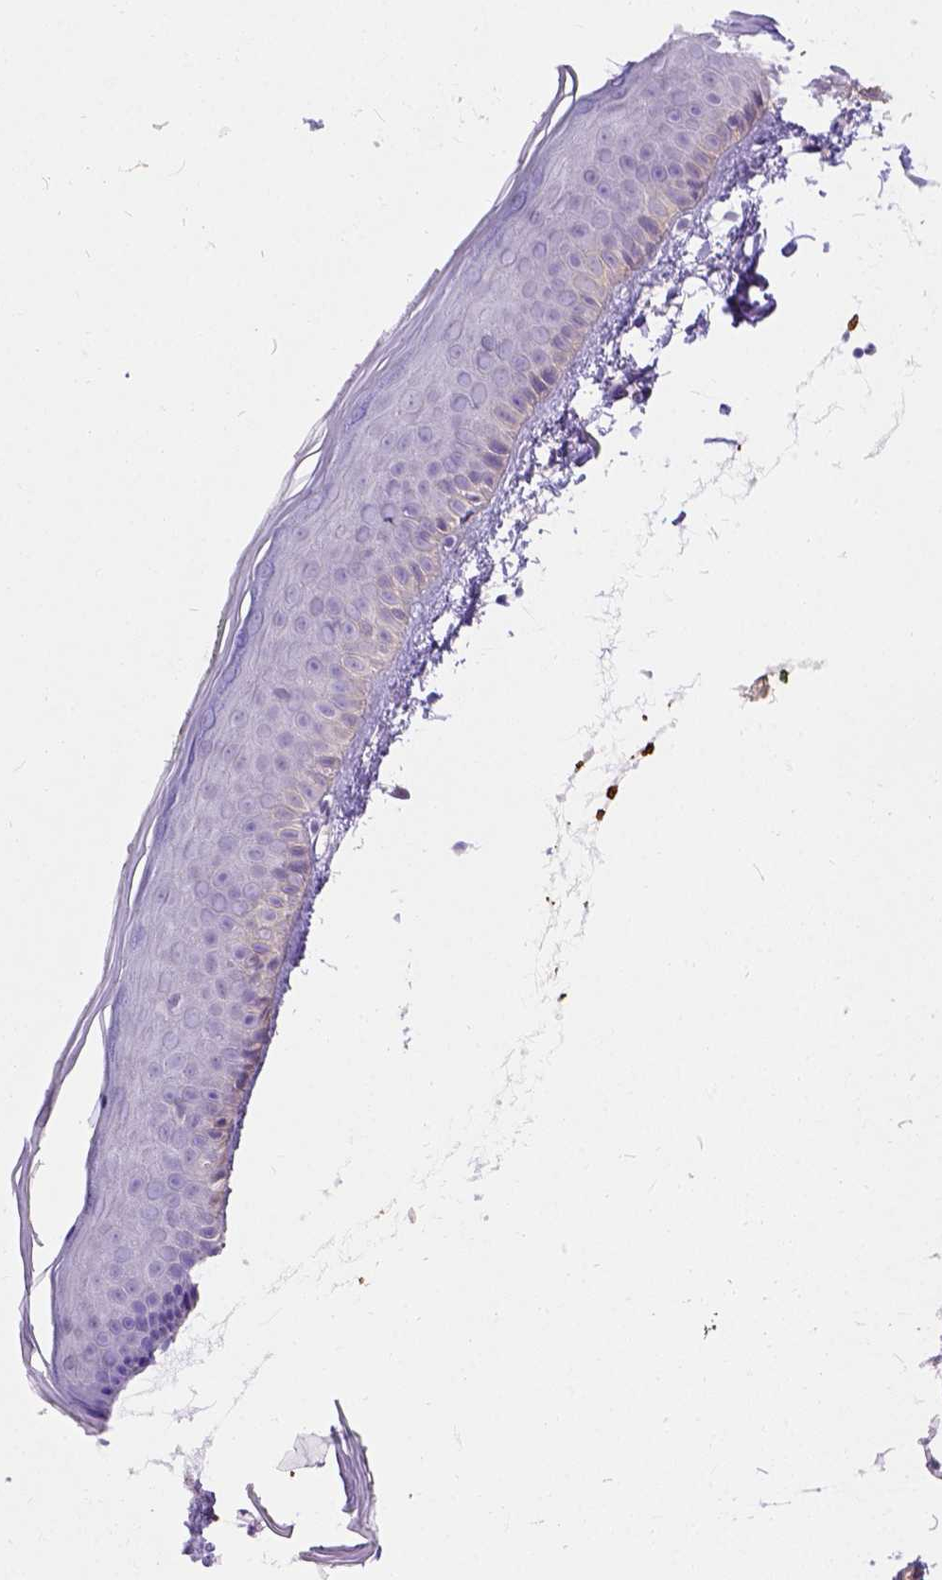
{"staining": {"intensity": "negative", "quantity": "none", "location": "none"}, "tissue": "skin", "cell_type": "Fibroblasts", "image_type": "normal", "snomed": [{"axis": "morphology", "description": "Normal tissue, NOS"}, {"axis": "topography", "description": "Skin"}], "caption": "The histopathology image shows no significant expression in fibroblasts of skin. (DAB immunohistochemistry with hematoxylin counter stain).", "gene": "PHF7", "patient": {"sex": "female", "age": 62}}